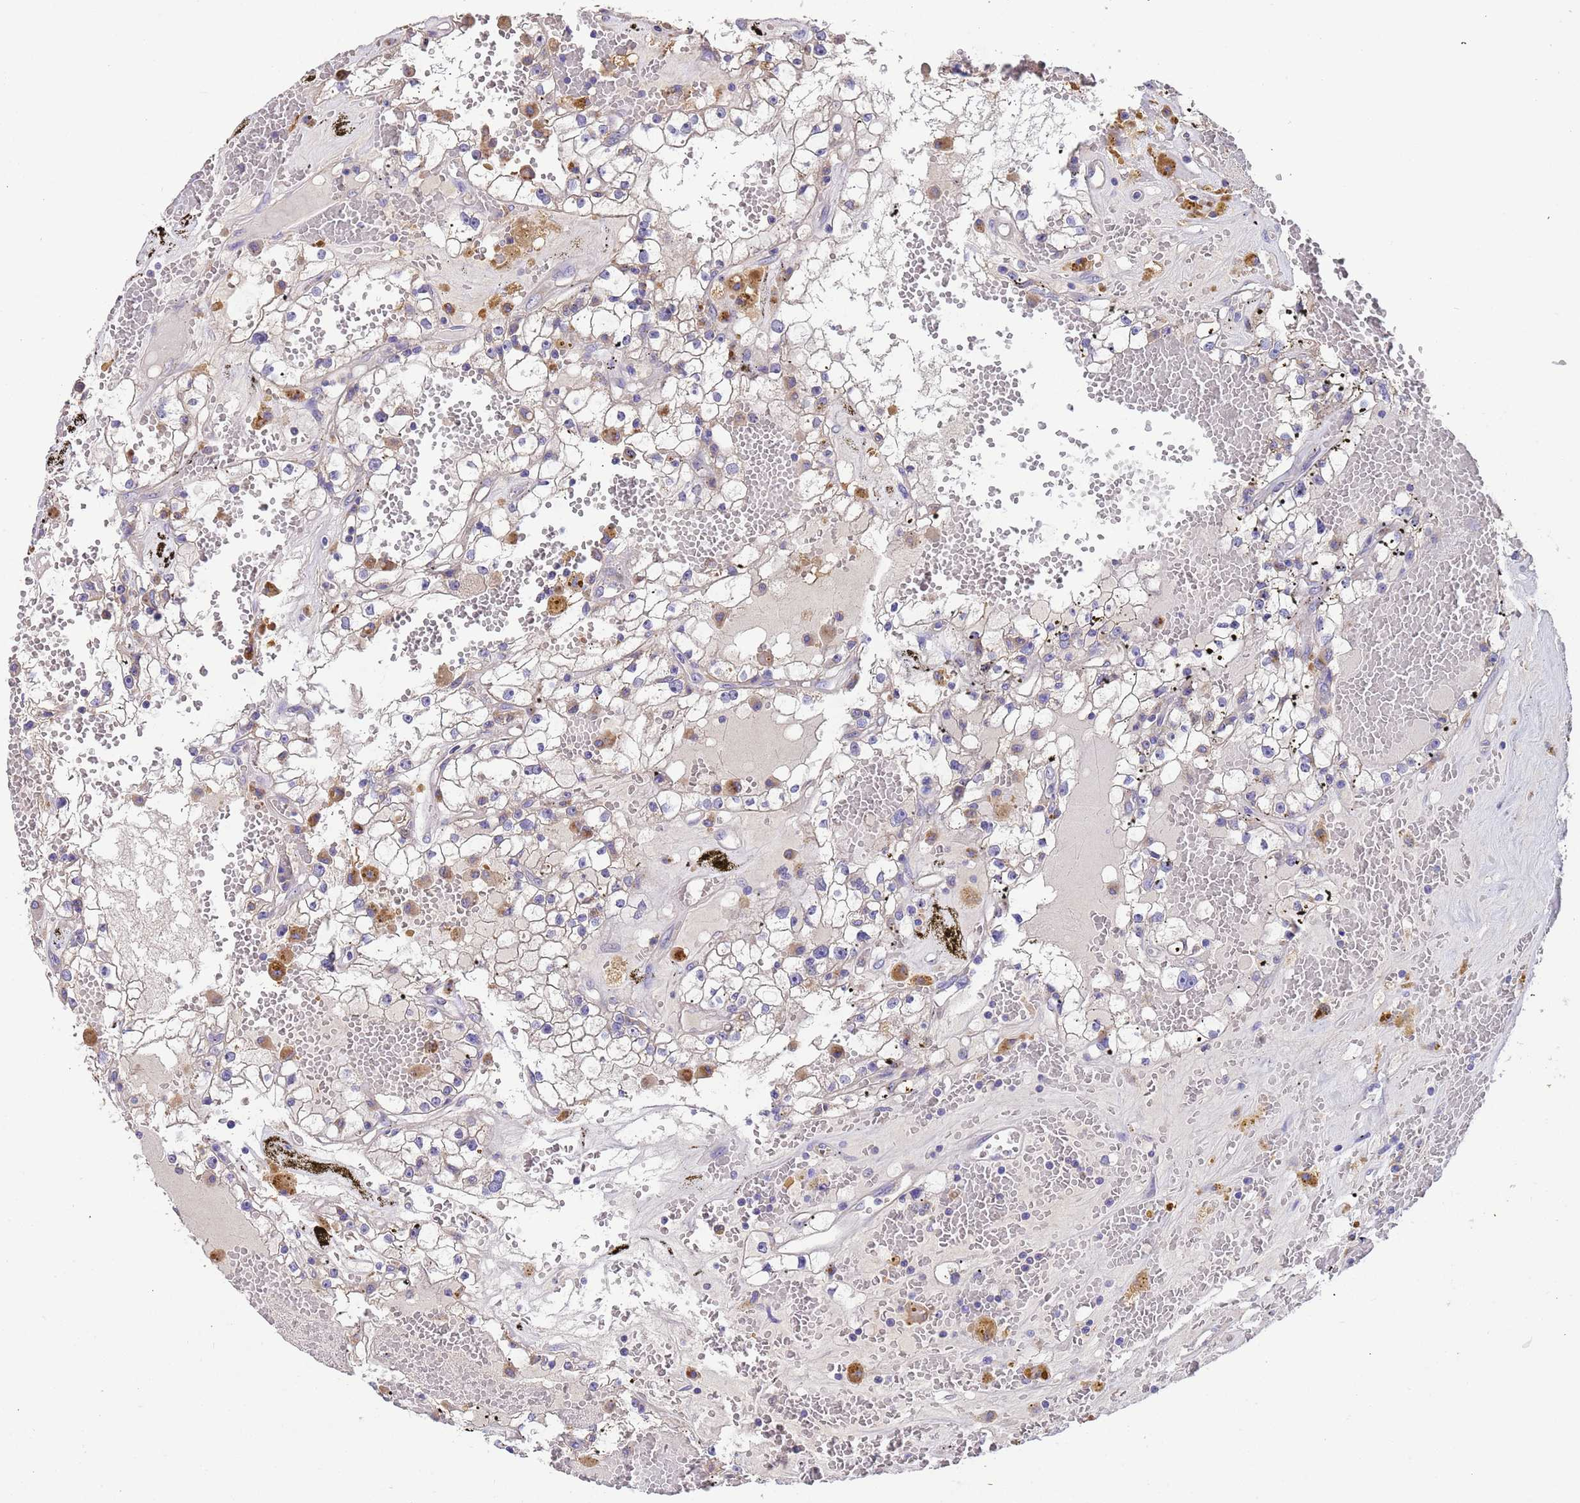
{"staining": {"intensity": "negative", "quantity": "none", "location": "none"}, "tissue": "renal cancer", "cell_type": "Tumor cells", "image_type": "cancer", "snomed": [{"axis": "morphology", "description": "Adenocarcinoma, NOS"}, {"axis": "topography", "description": "Kidney"}], "caption": "Histopathology image shows no significant protein expression in tumor cells of renal adenocarcinoma.", "gene": "SRL", "patient": {"sex": "male", "age": 56}}